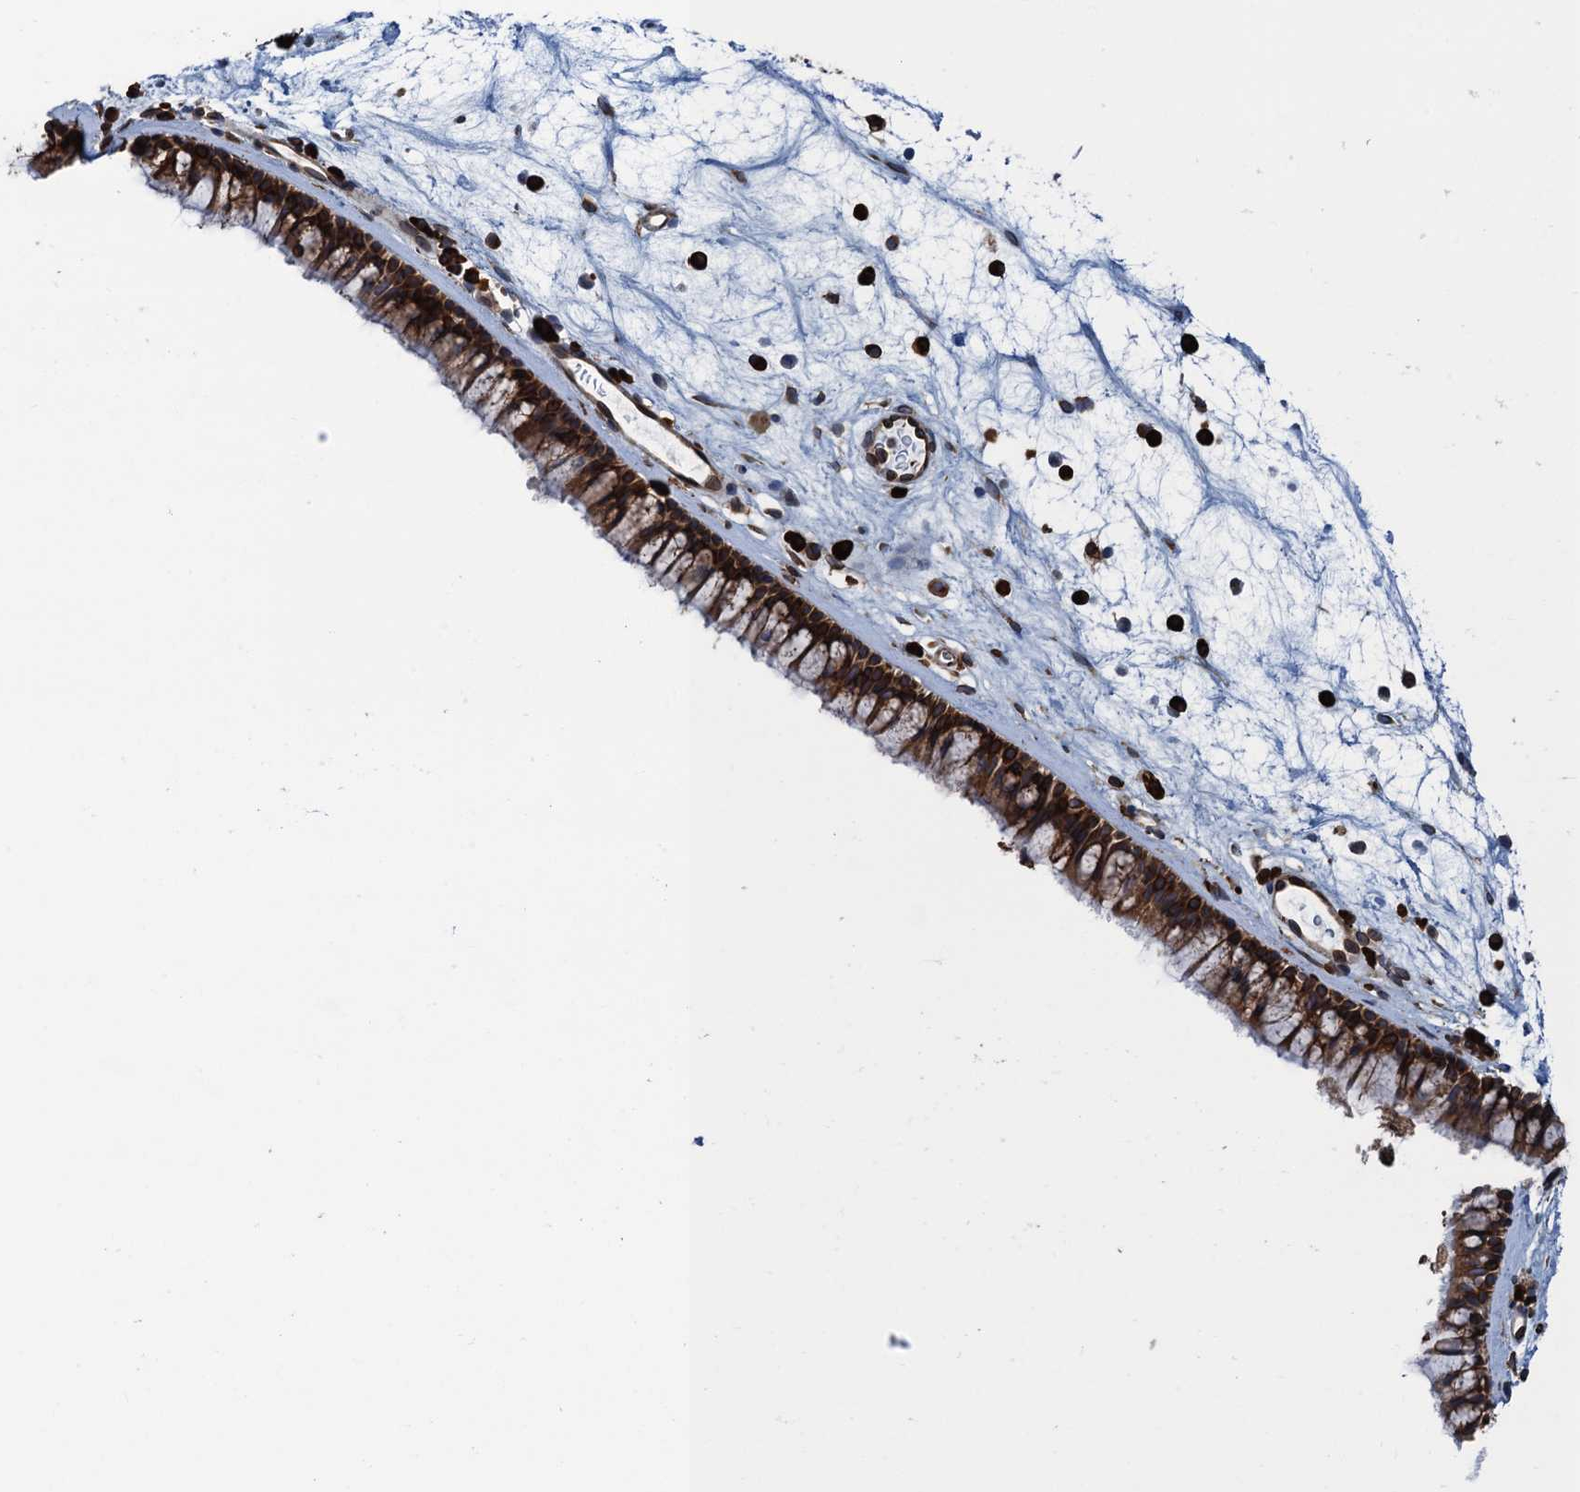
{"staining": {"intensity": "strong", "quantity": ">75%", "location": "cytoplasmic/membranous"}, "tissue": "nasopharynx", "cell_type": "Respiratory epithelial cells", "image_type": "normal", "snomed": [{"axis": "morphology", "description": "Normal tissue, NOS"}, {"axis": "morphology", "description": "Inflammation, NOS"}, {"axis": "morphology", "description": "Malignant melanoma, Metastatic site"}, {"axis": "topography", "description": "Nasopharynx"}], "caption": "Immunohistochemistry staining of normal nasopharynx, which reveals high levels of strong cytoplasmic/membranous staining in approximately >75% of respiratory epithelial cells indicating strong cytoplasmic/membranous protein expression. The staining was performed using DAB (3,3'-diaminobenzidine) (brown) for protein detection and nuclei were counterstained in hematoxylin (blue).", "gene": "TMEM205", "patient": {"sex": "male", "age": 70}}